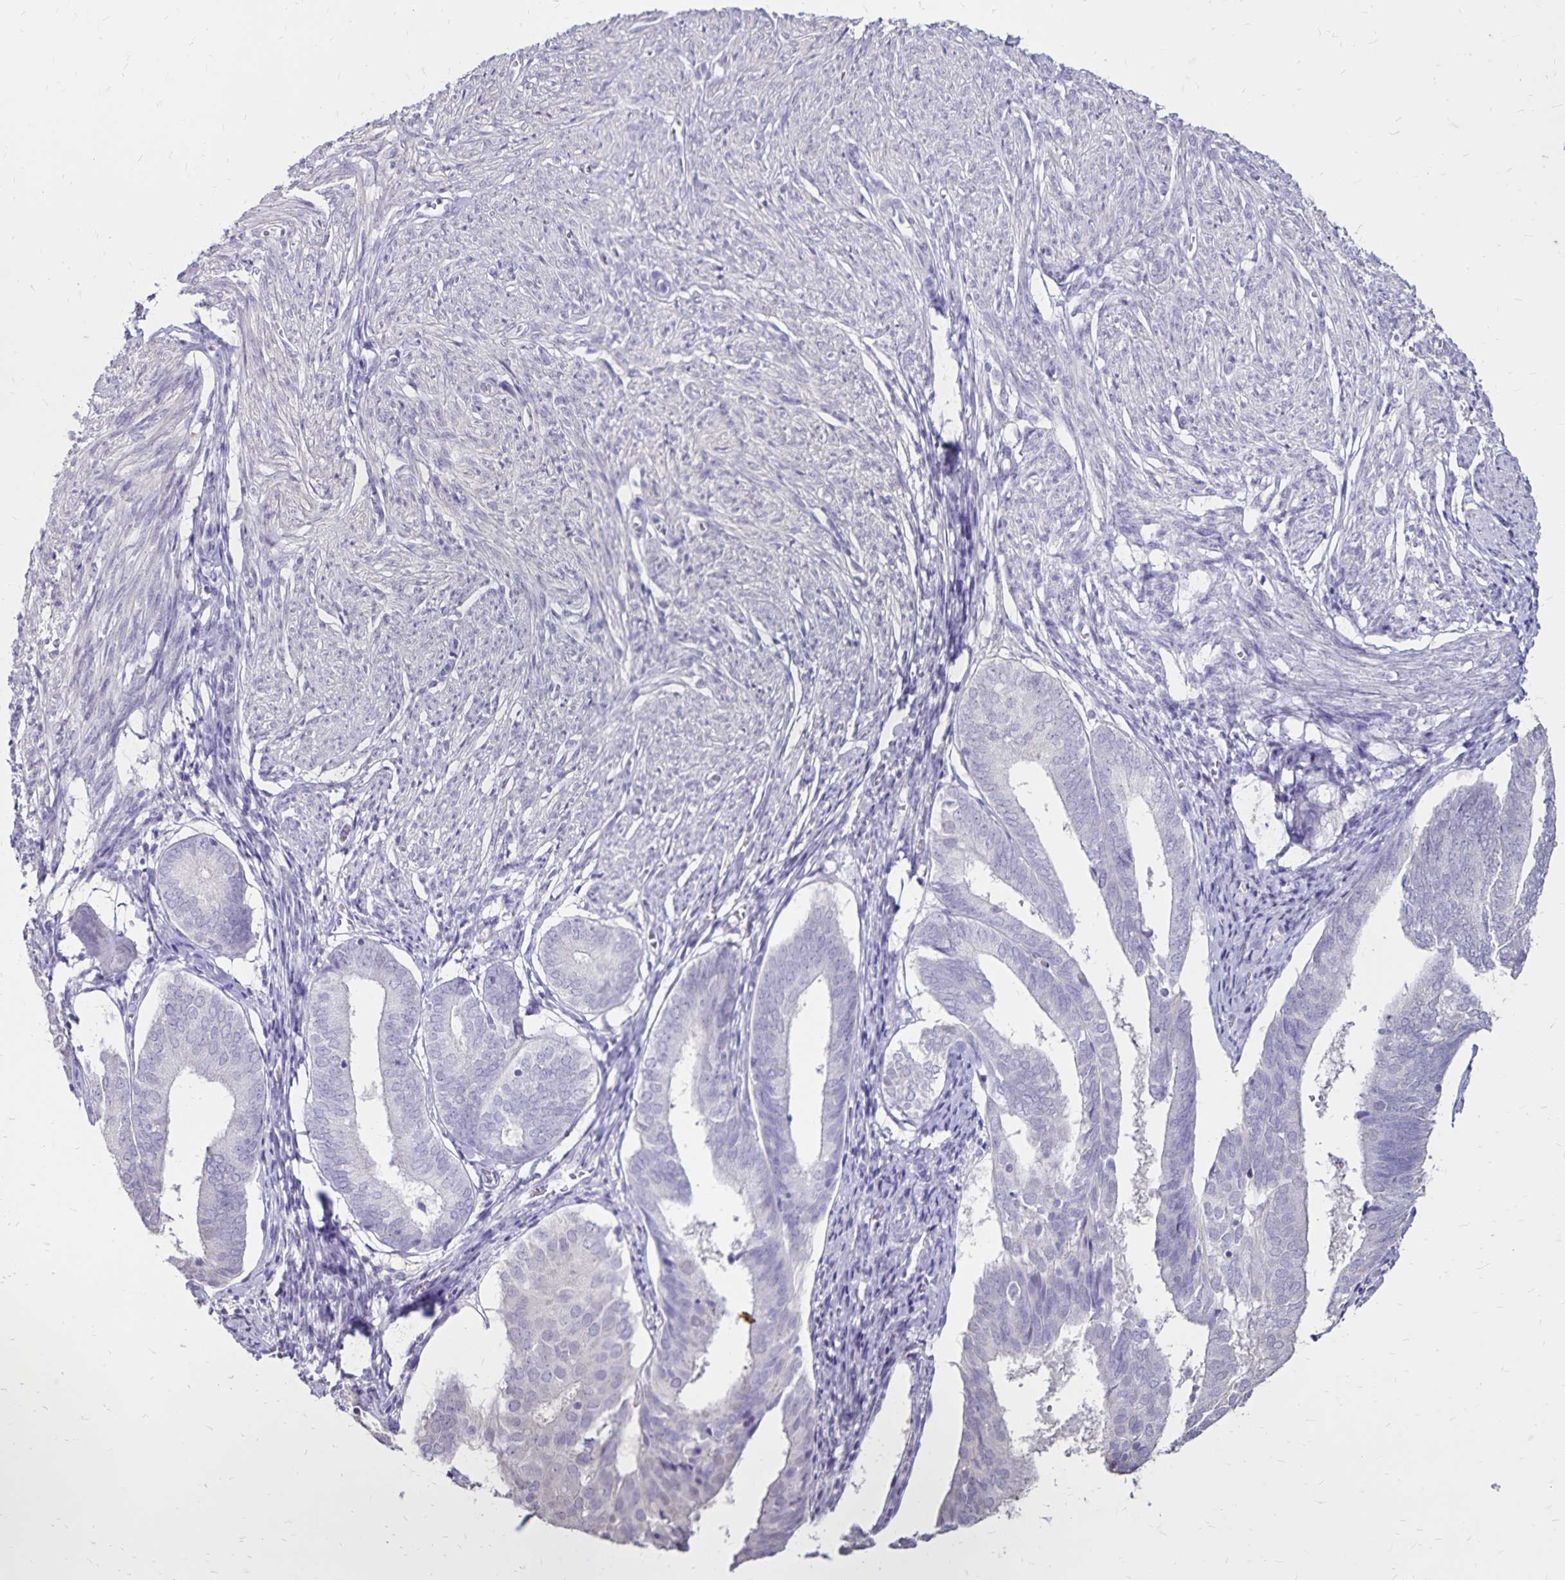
{"staining": {"intensity": "negative", "quantity": "none", "location": "none"}, "tissue": "endometrium", "cell_type": "Cells in endometrial stroma", "image_type": "normal", "snomed": [{"axis": "morphology", "description": "Normal tissue, NOS"}, {"axis": "topography", "description": "Endometrium"}], "caption": "Cells in endometrial stroma are negative for brown protein staining in normal endometrium. (DAB (3,3'-diaminobenzidine) IHC, high magnification).", "gene": "SH3GL3", "patient": {"sex": "female", "age": 50}}